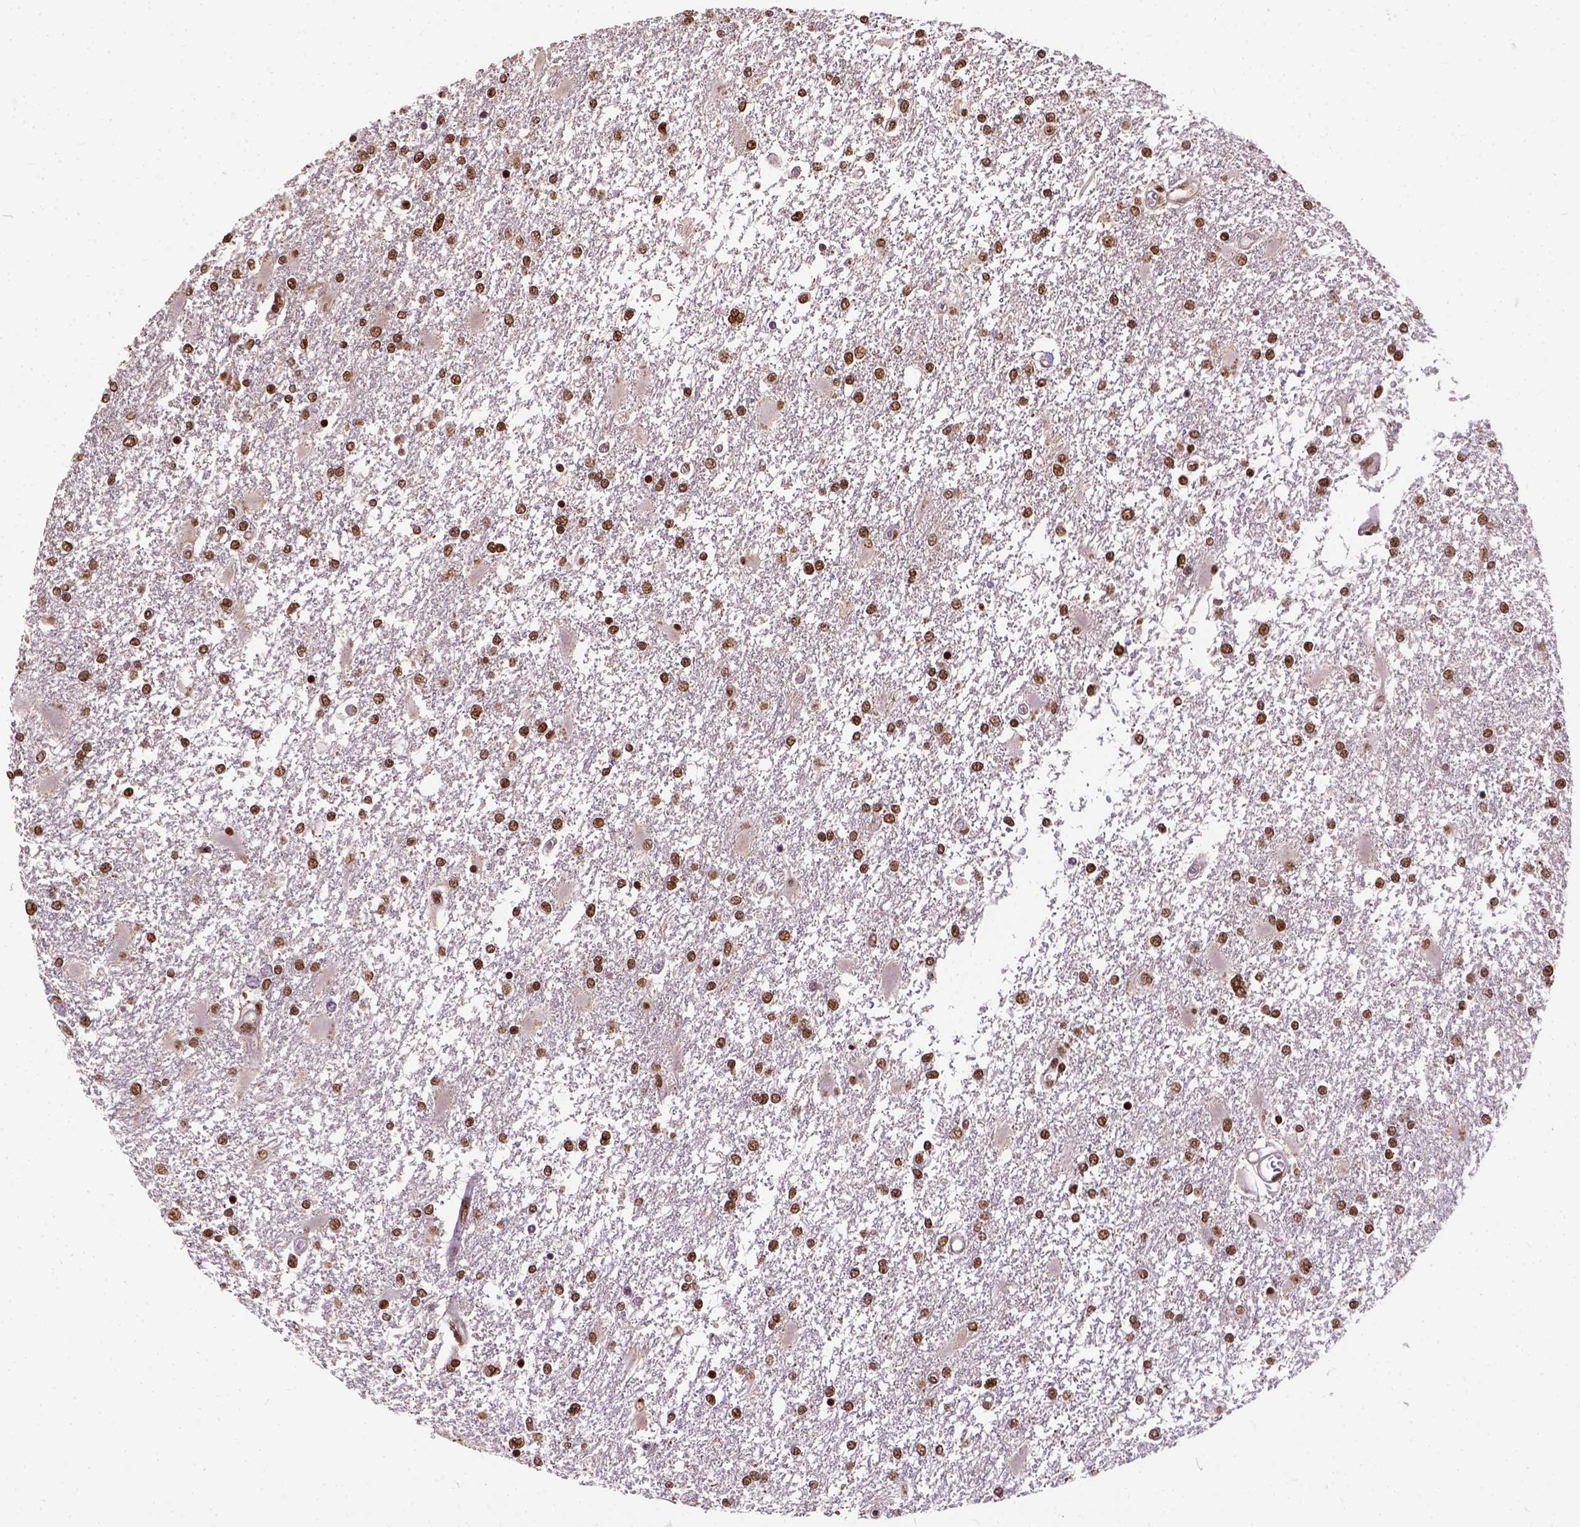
{"staining": {"intensity": "moderate", "quantity": ">75%", "location": "nuclear"}, "tissue": "glioma", "cell_type": "Tumor cells", "image_type": "cancer", "snomed": [{"axis": "morphology", "description": "Glioma, malignant, High grade"}, {"axis": "topography", "description": "Cerebral cortex"}], "caption": "Immunohistochemical staining of malignant high-grade glioma exhibits moderate nuclear protein positivity in about >75% of tumor cells.", "gene": "NACC1", "patient": {"sex": "male", "age": 79}}